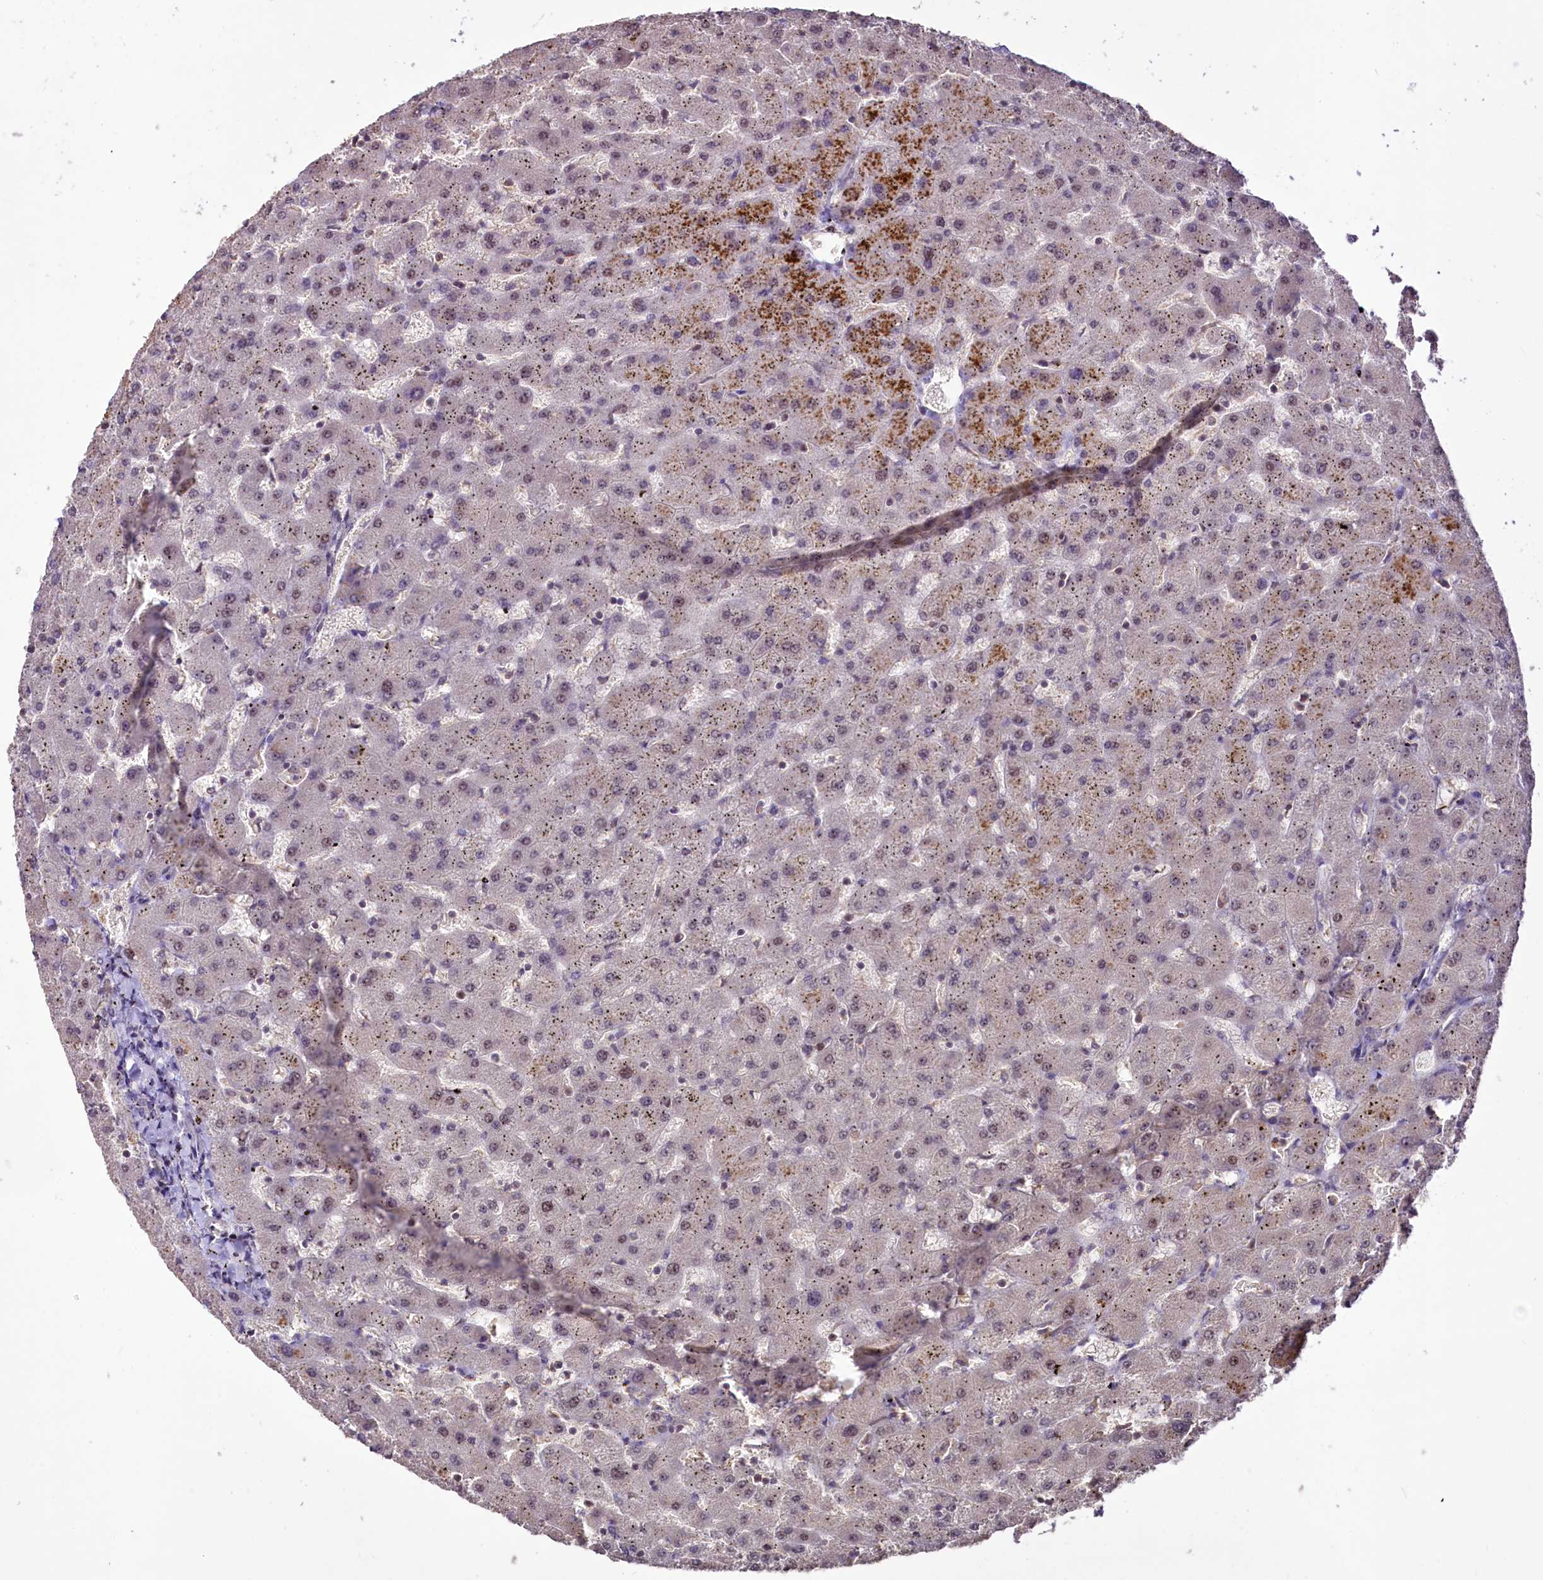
{"staining": {"intensity": "weak", "quantity": "<25%", "location": "nuclear"}, "tissue": "liver", "cell_type": "Cholangiocytes", "image_type": "normal", "snomed": [{"axis": "morphology", "description": "Normal tissue, NOS"}, {"axis": "topography", "description": "Liver"}], "caption": "This is an immunohistochemistry (IHC) photomicrograph of benign human liver. There is no positivity in cholangiocytes.", "gene": "RRP8", "patient": {"sex": "female", "age": 63}}